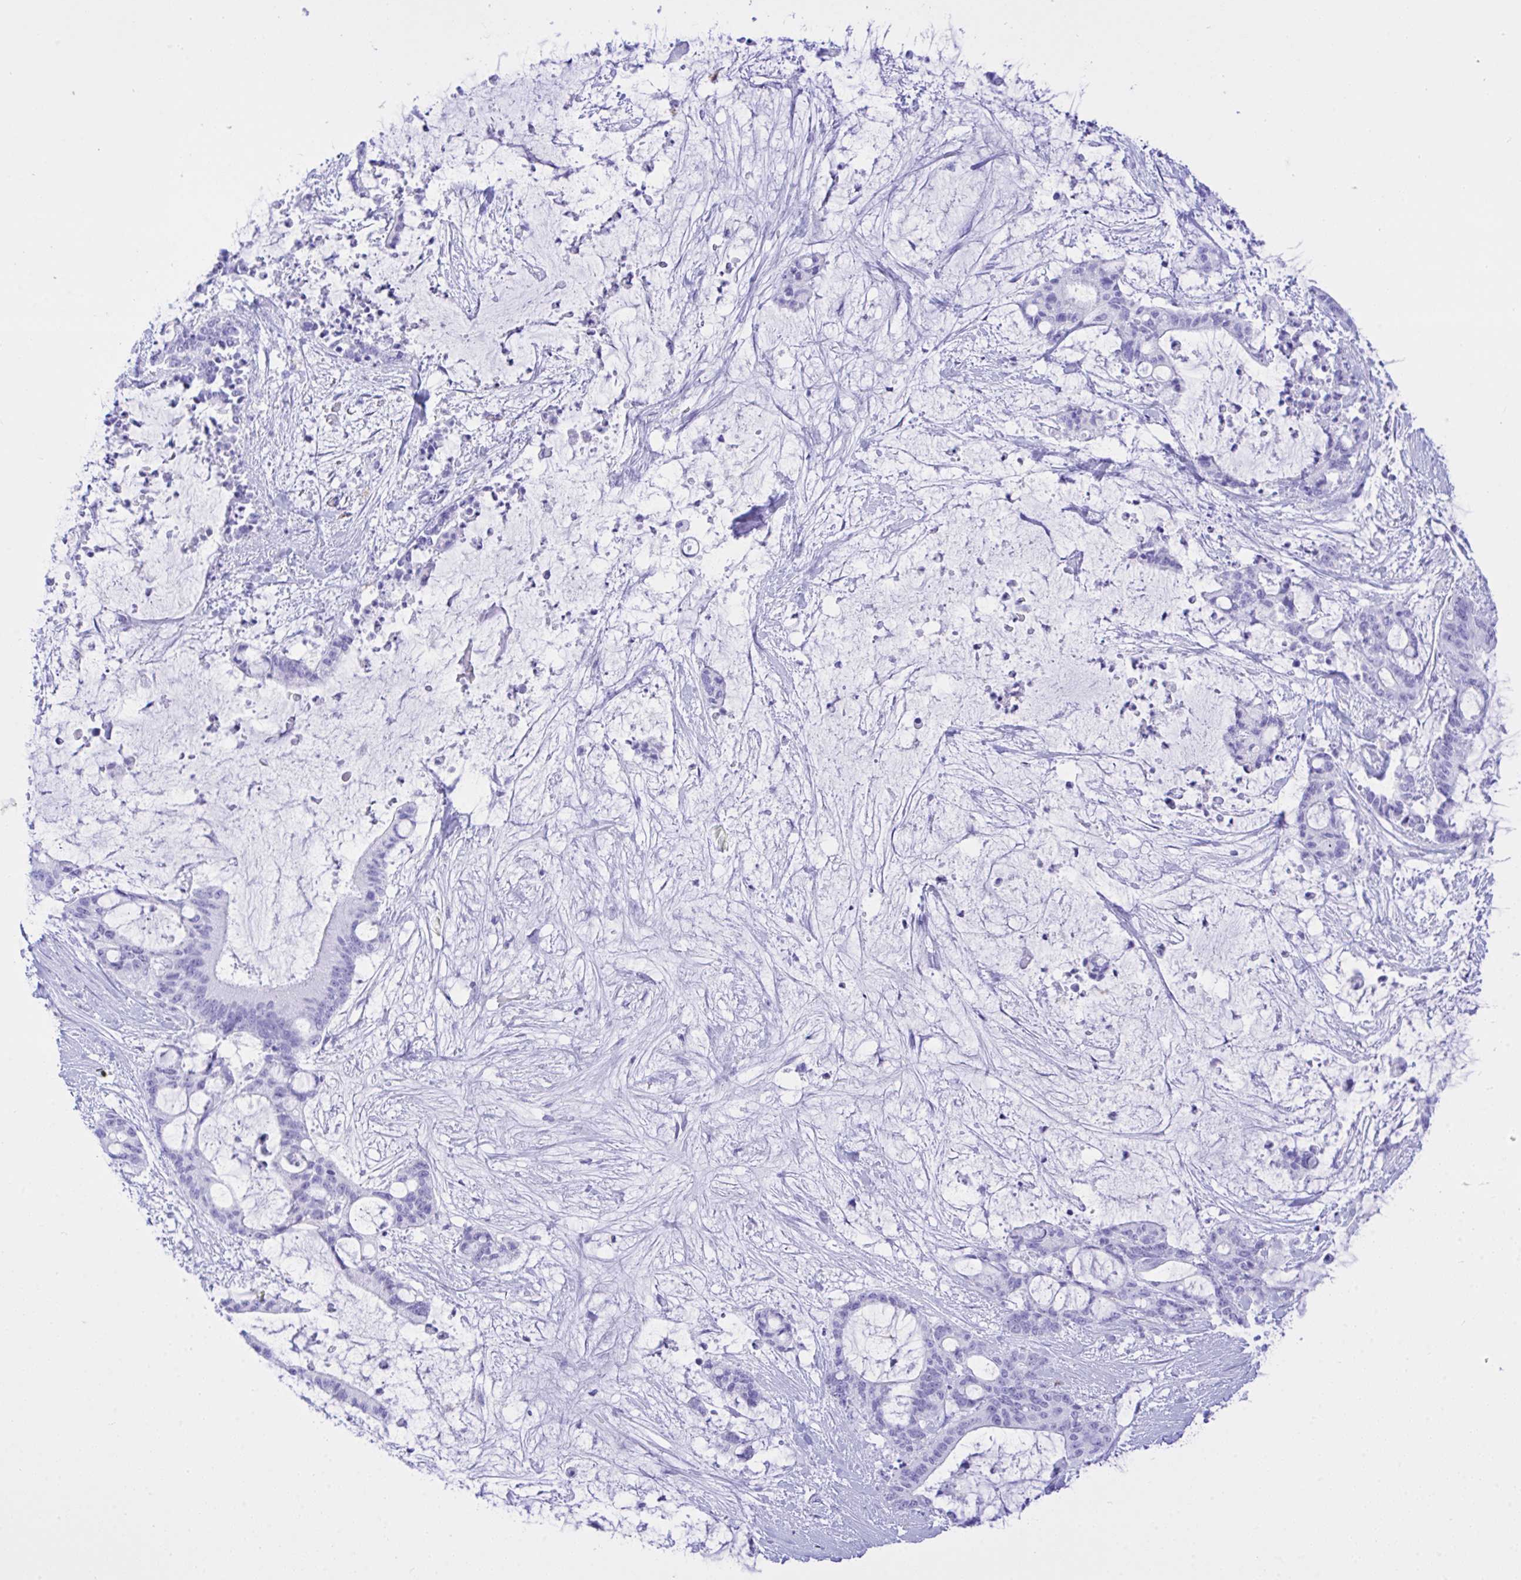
{"staining": {"intensity": "negative", "quantity": "none", "location": "none"}, "tissue": "liver cancer", "cell_type": "Tumor cells", "image_type": "cancer", "snomed": [{"axis": "morphology", "description": "Normal tissue, NOS"}, {"axis": "morphology", "description": "Cholangiocarcinoma"}, {"axis": "topography", "description": "Liver"}, {"axis": "topography", "description": "Peripheral nerve tissue"}], "caption": "The histopathology image reveals no significant positivity in tumor cells of cholangiocarcinoma (liver).", "gene": "SELENOV", "patient": {"sex": "female", "age": 73}}